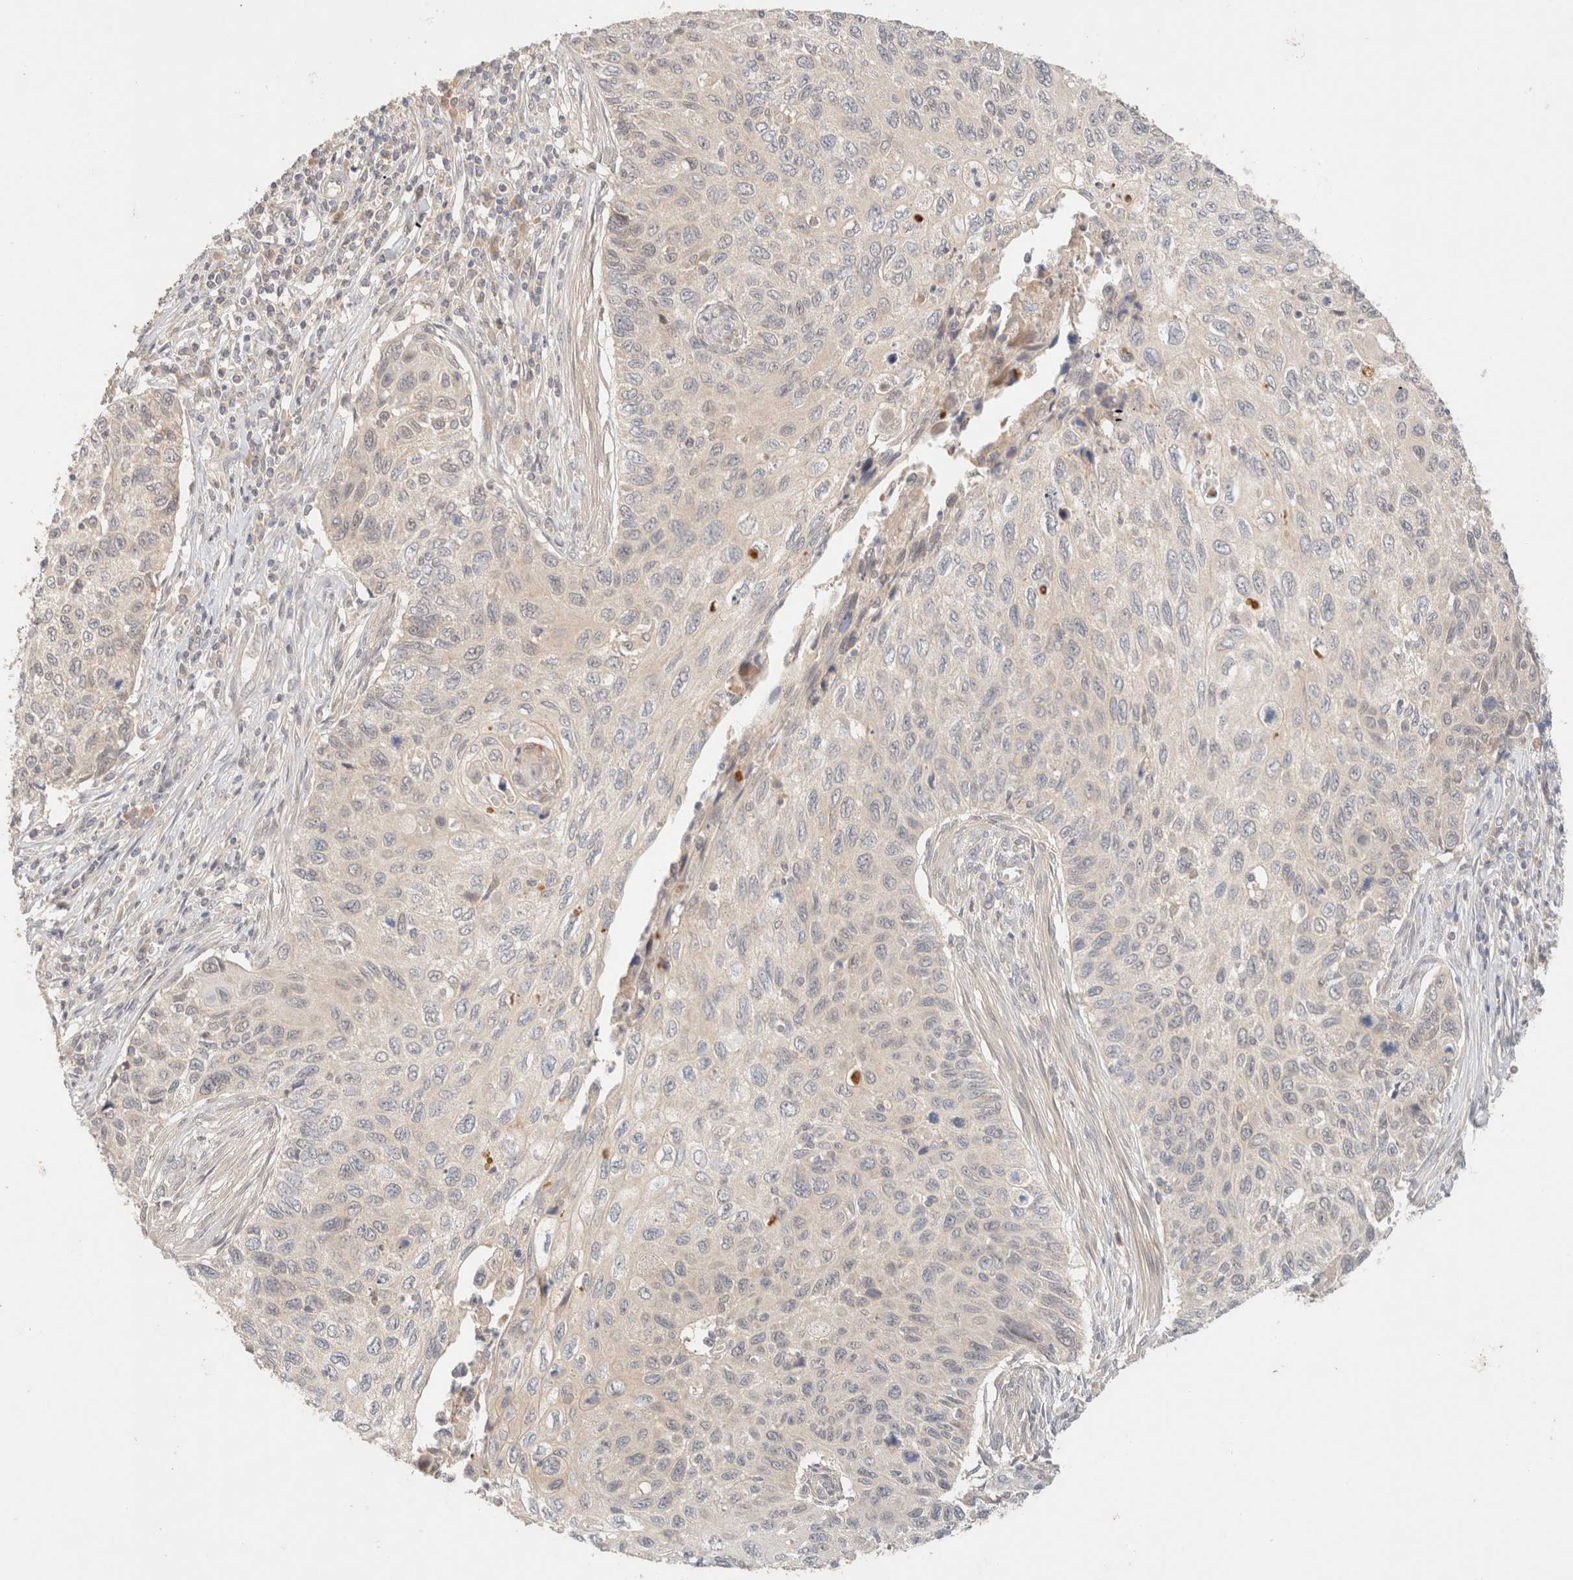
{"staining": {"intensity": "negative", "quantity": "none", "location": "none"}, "tissue": "cervical cancer", "cell_type": "Tumor cells", "image_type": "cancer", "snomed": [{"axis": "morphology", "description": "Squamous cell carcinoma, NOS"}, {"axis": "topography", "description": "Cervix"}], "caption": "Immunohistochemistry (IHC) micrograph of neoplastic tissue: cervical cancer (squamous cell carcinoma) stained with DAB (3,3'-diaminobenzidine) exhibits no significant protein positivity in tumor cells.", "gene": "SARM1", "patient": {"sex": "female", "age": 70}}